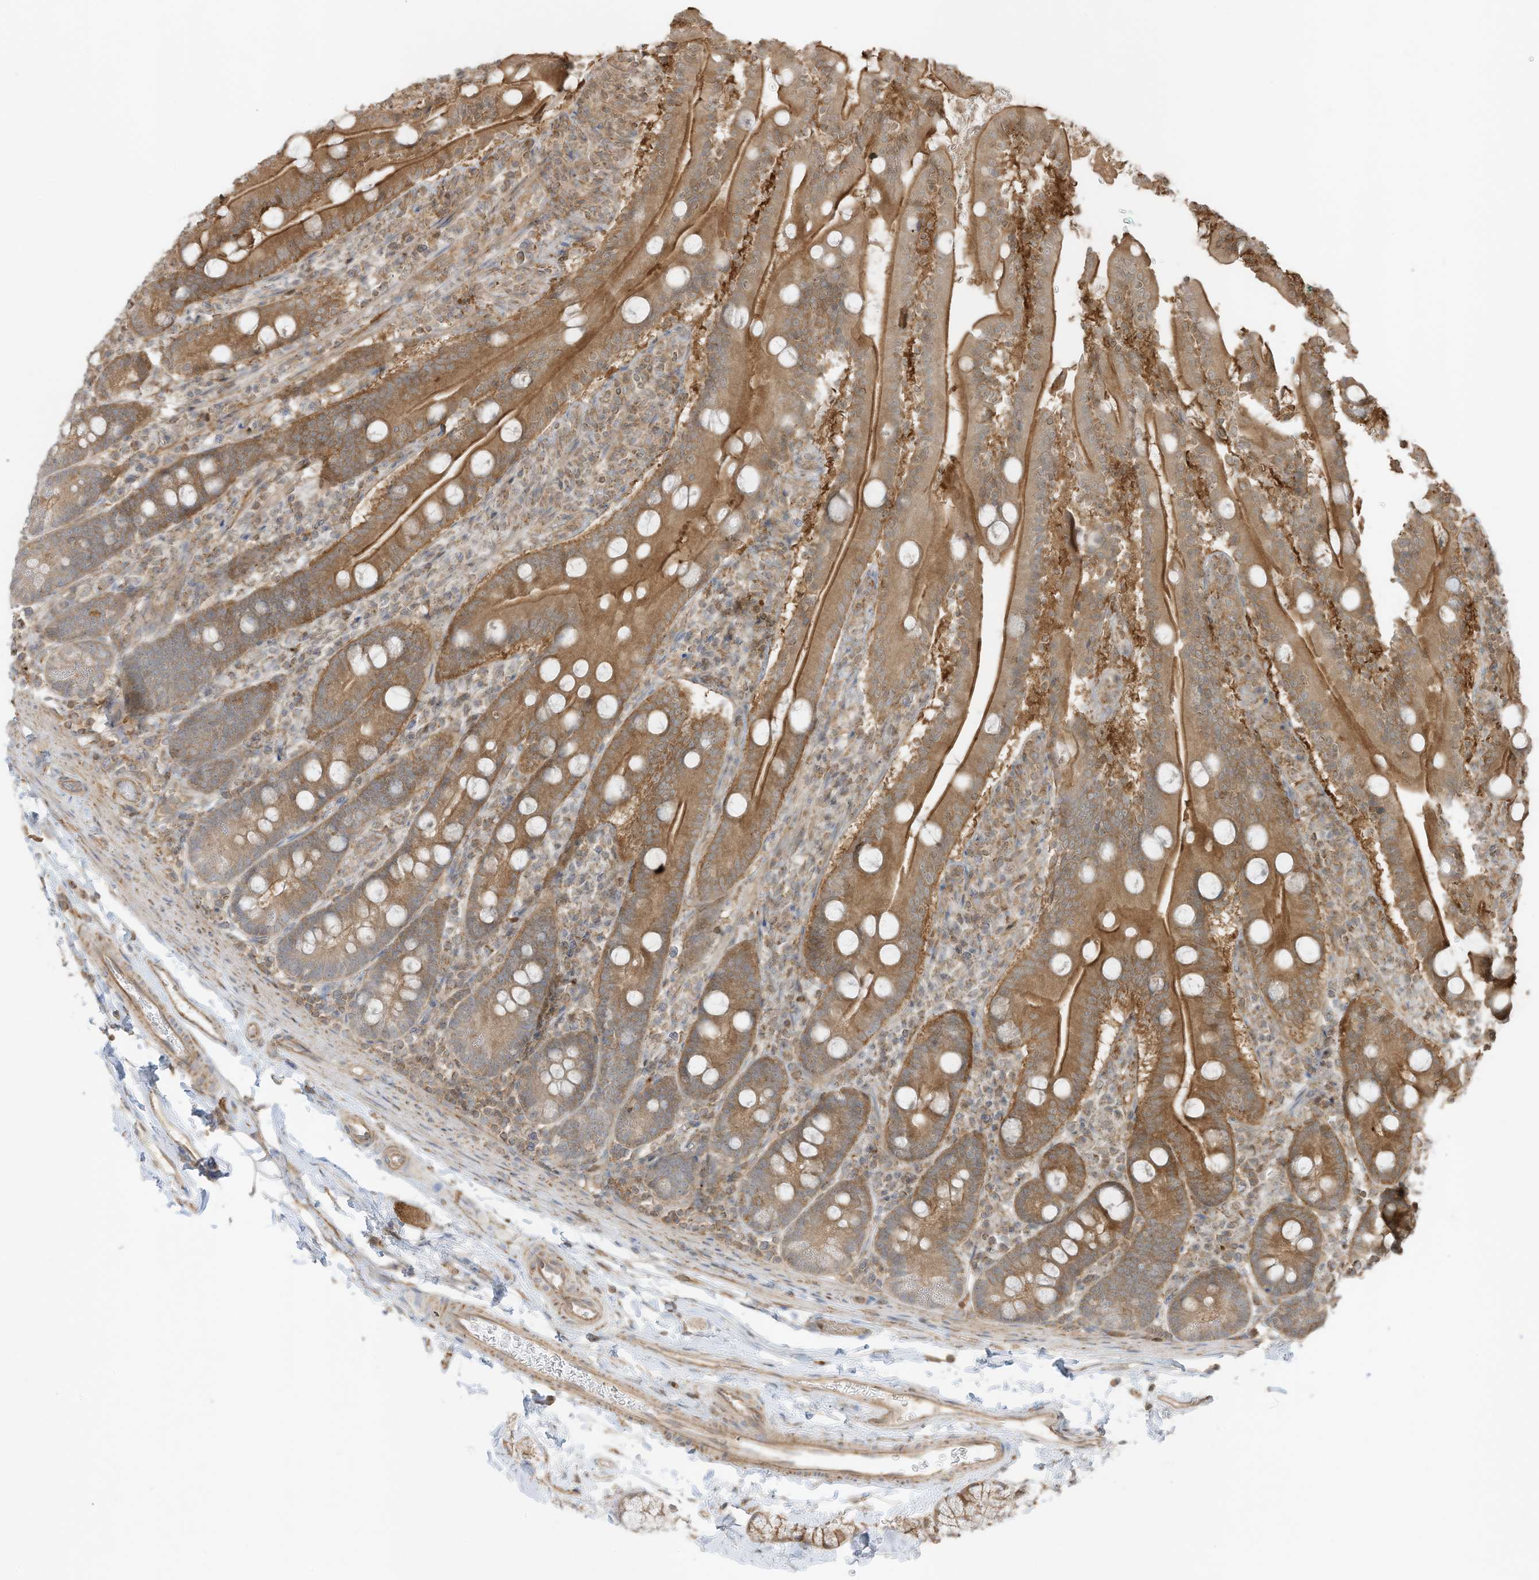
{"staining": {"intensity": "moderate", "quantity": ">75%", "location": "cytoplasmic/membranous"}, "tissue": "duodenum", "cell_type": "Glandular cells", "image_type": "normal", "snomed": [{"axis": "morphology", "description": "Normal tissue, NOS"}, {"axis": "topography", "description": "Duodenum"}], "caption": "Protein staining by immunohistochemistry (IHC) exhibits moderate cytoplasmic/membranous positivity in about >75% of glandular cells in unremarkable duodenum. Using DAB (brown) and hematoxylin (blue) stains, captured at high magnification using brightfield microscopy.", "gene": "SLC25A12", "patient": {"sex": "male", "age": 35}}